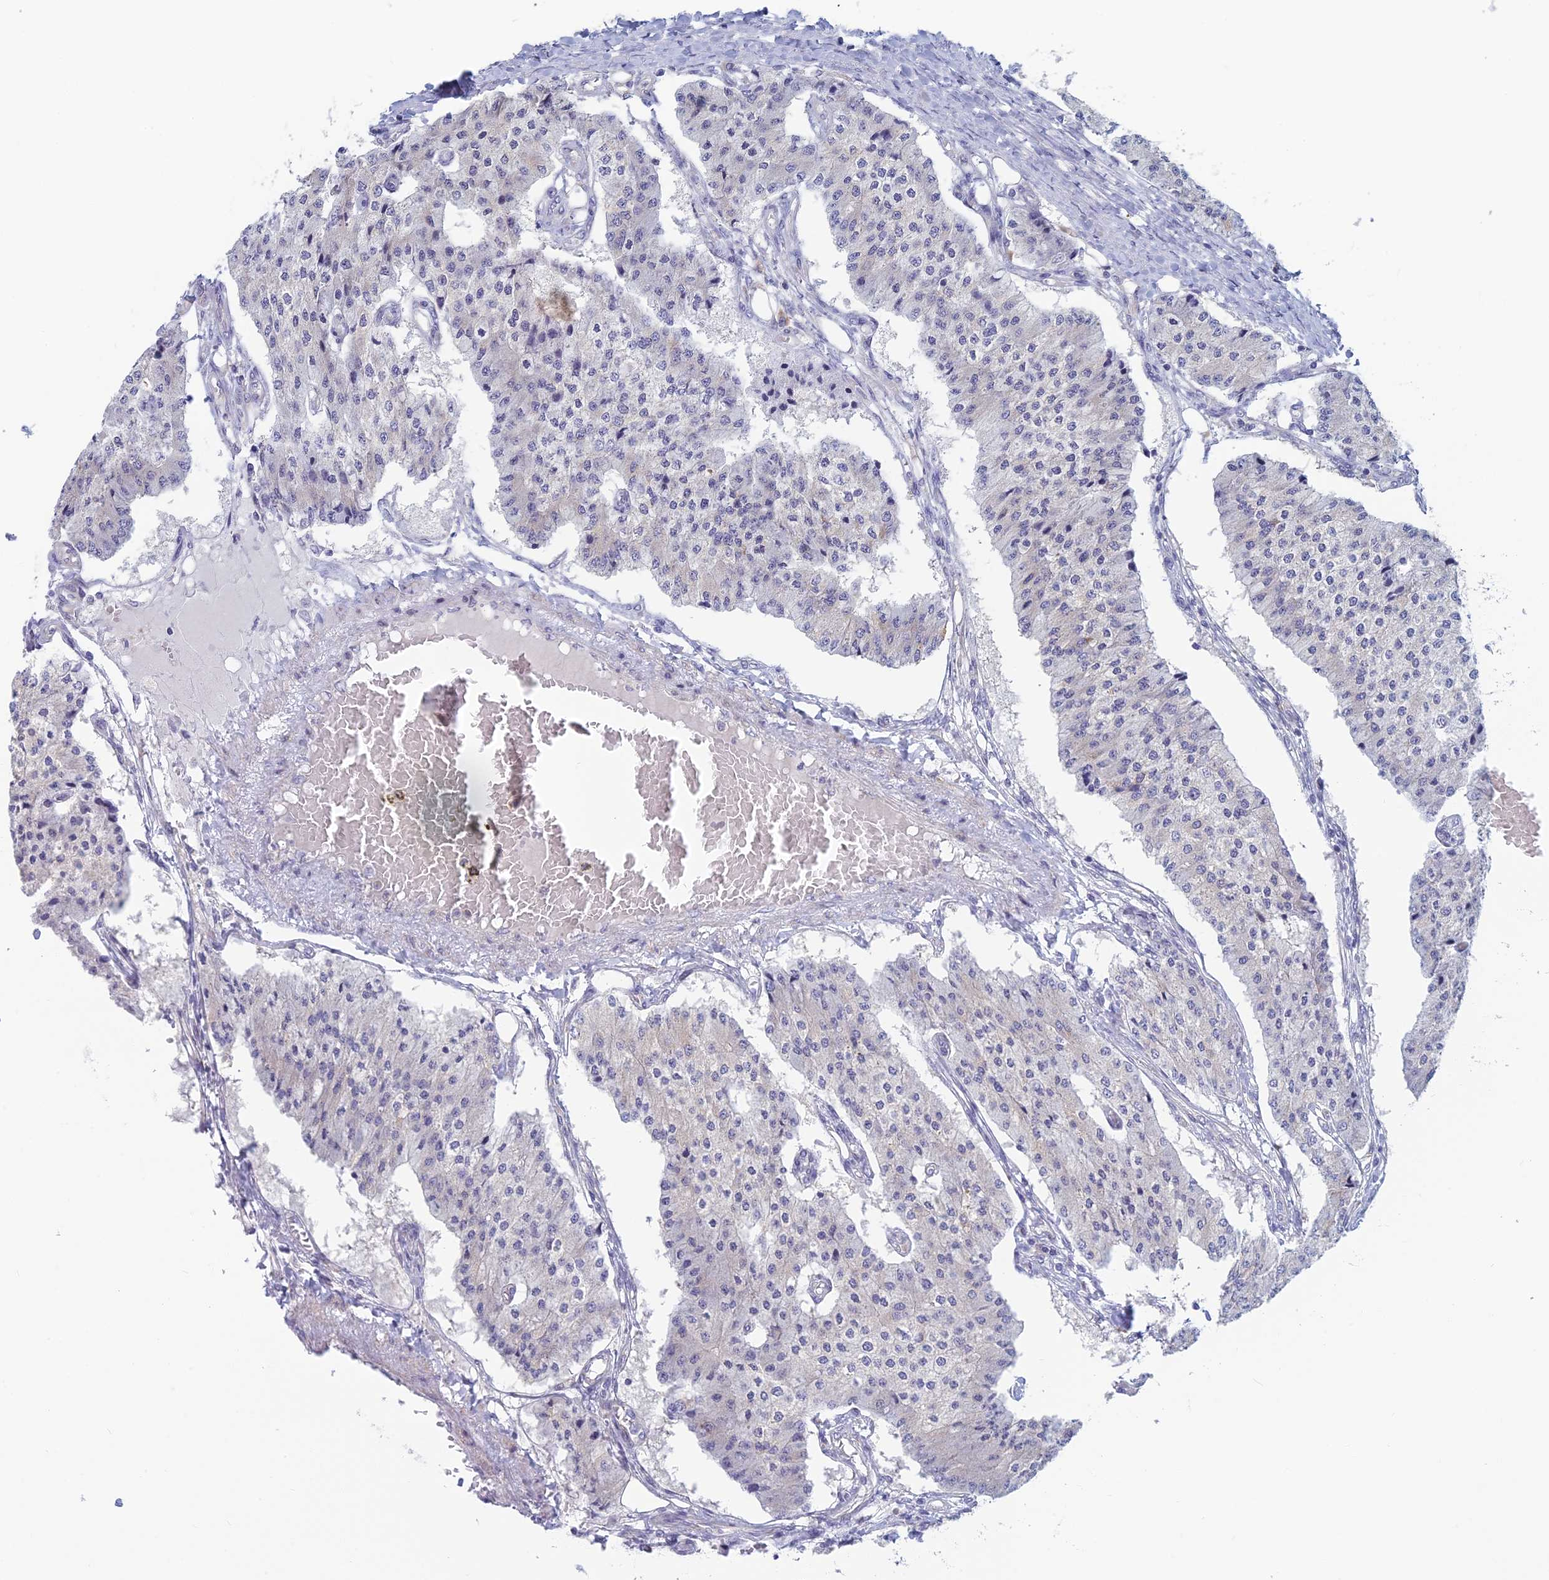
{"staining": {"intensity": "negative", "quantity": "none", "location": "none"}, "tissue": "carcinoid", "cell_type": "Tumor cells", "image_type": "cancer", "snomed": [{"axis": "morphology", "description": "Carcinoid, malignant, NOS"}, {"axis": "topography", "description": "Colon"}], "caption": "The histopathology image demonstrates no significant positivity in tumor cells of carcinoid. (Stains: DAB (3,3'-diaminobenzidine) IHC with hematoxylin counter stain, Microscopy: brightfield microscopy at high magnification).", "gene": "PPP1R26", "patient": {"sex": "female", "age": 52}}